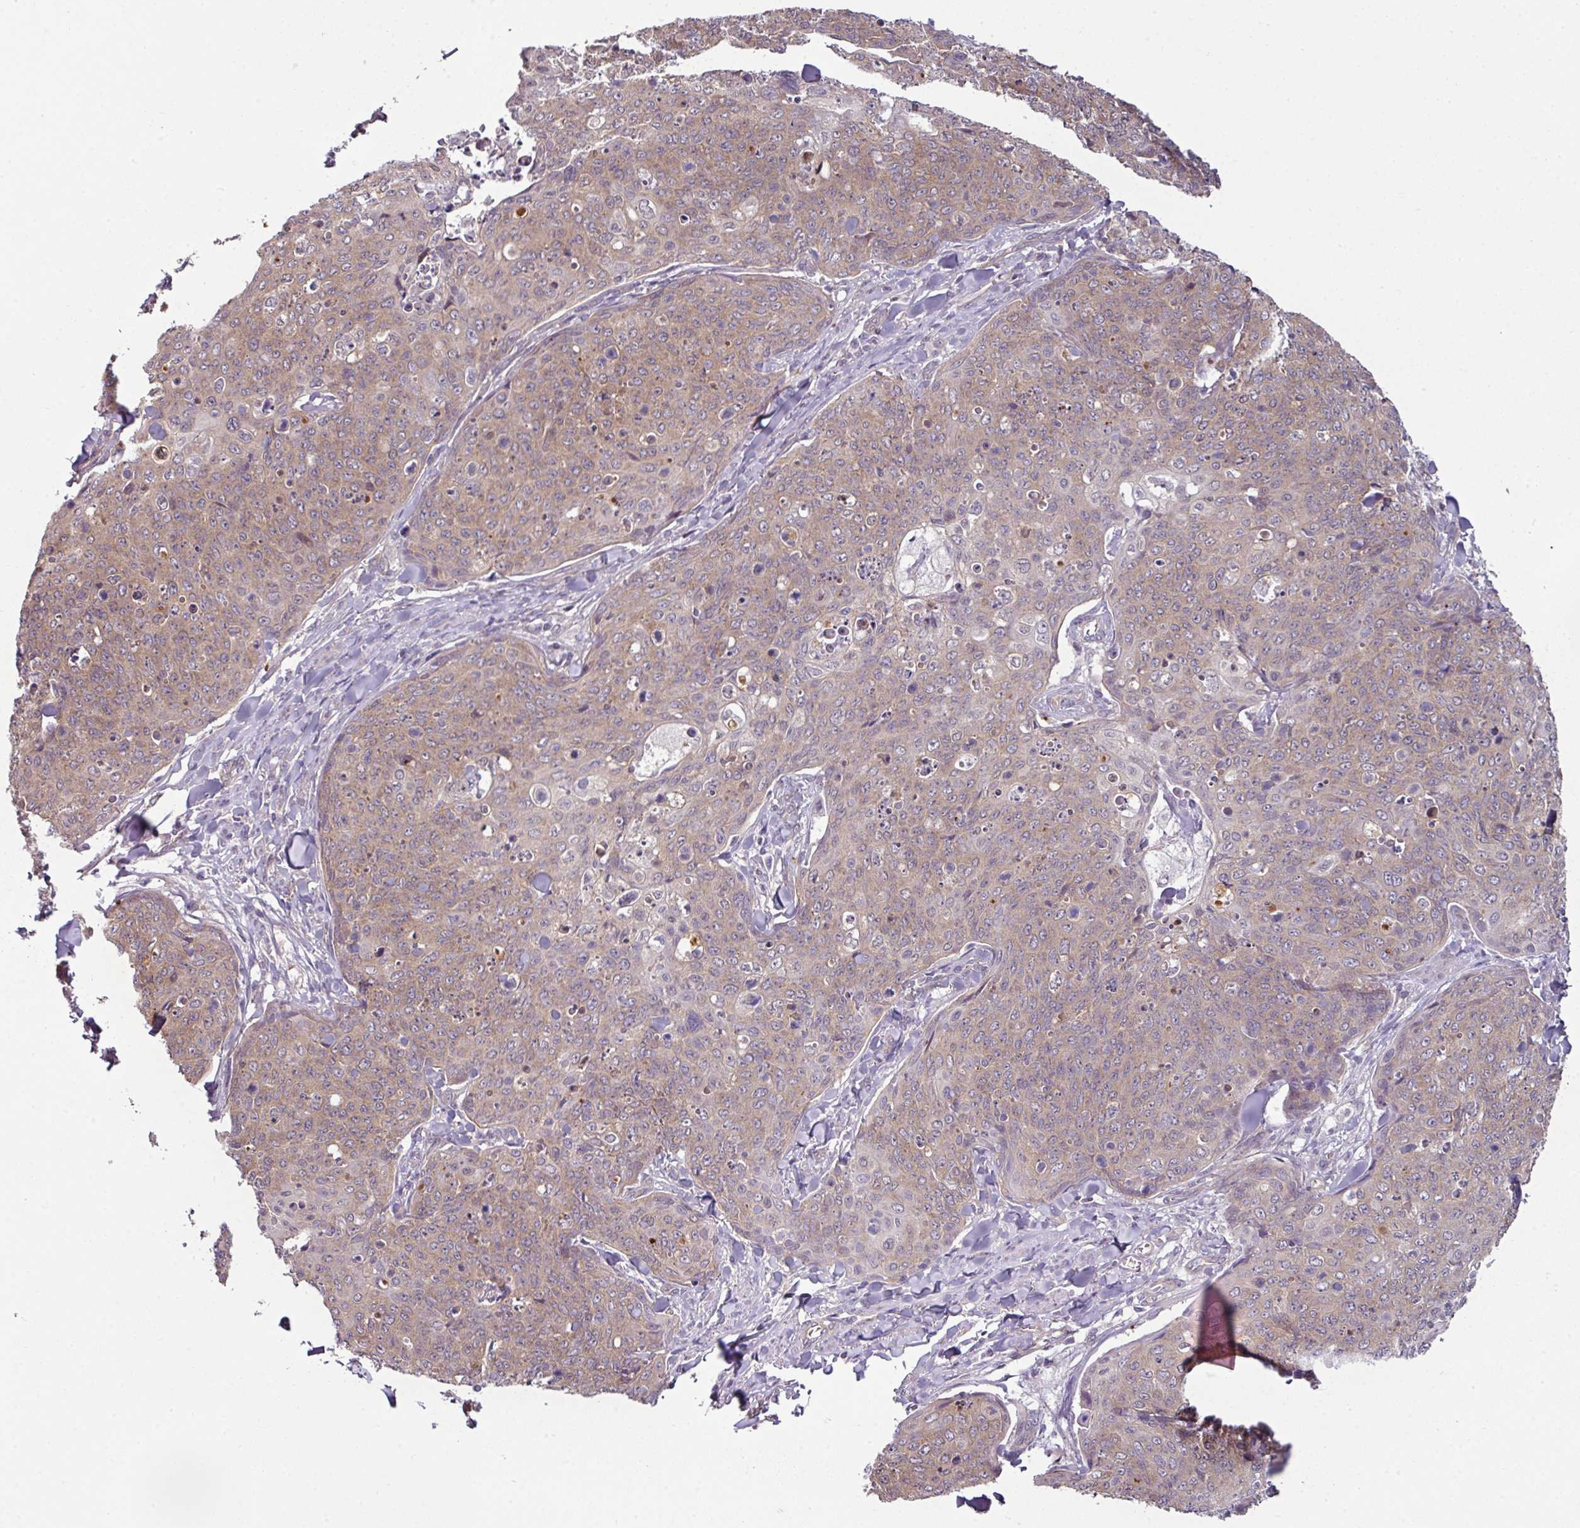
{"staining": {"intensity": "weak", "quantity": "25%-75%", "location": "cytoplasmic/membranous"}, "tissue": "skin cancer", "cell_type": "Tumor cells", "image_type": "cancer", "snomed": [{"axis": "morphology", "description": "Squamous cell carcinoma, NOS"}, {"axis": "topography", "description": "Skin"}, {"axis": "topography", "description": "Vulva"}], "caption": "Protein expression analysis of human squamous cell carcinoma (skin) reveals weak cytoplasmic/membranous staining in about 25%-75% of tumor cells.", "gene": "DERPC", "patient": {"sex": "female", "age": 85}}